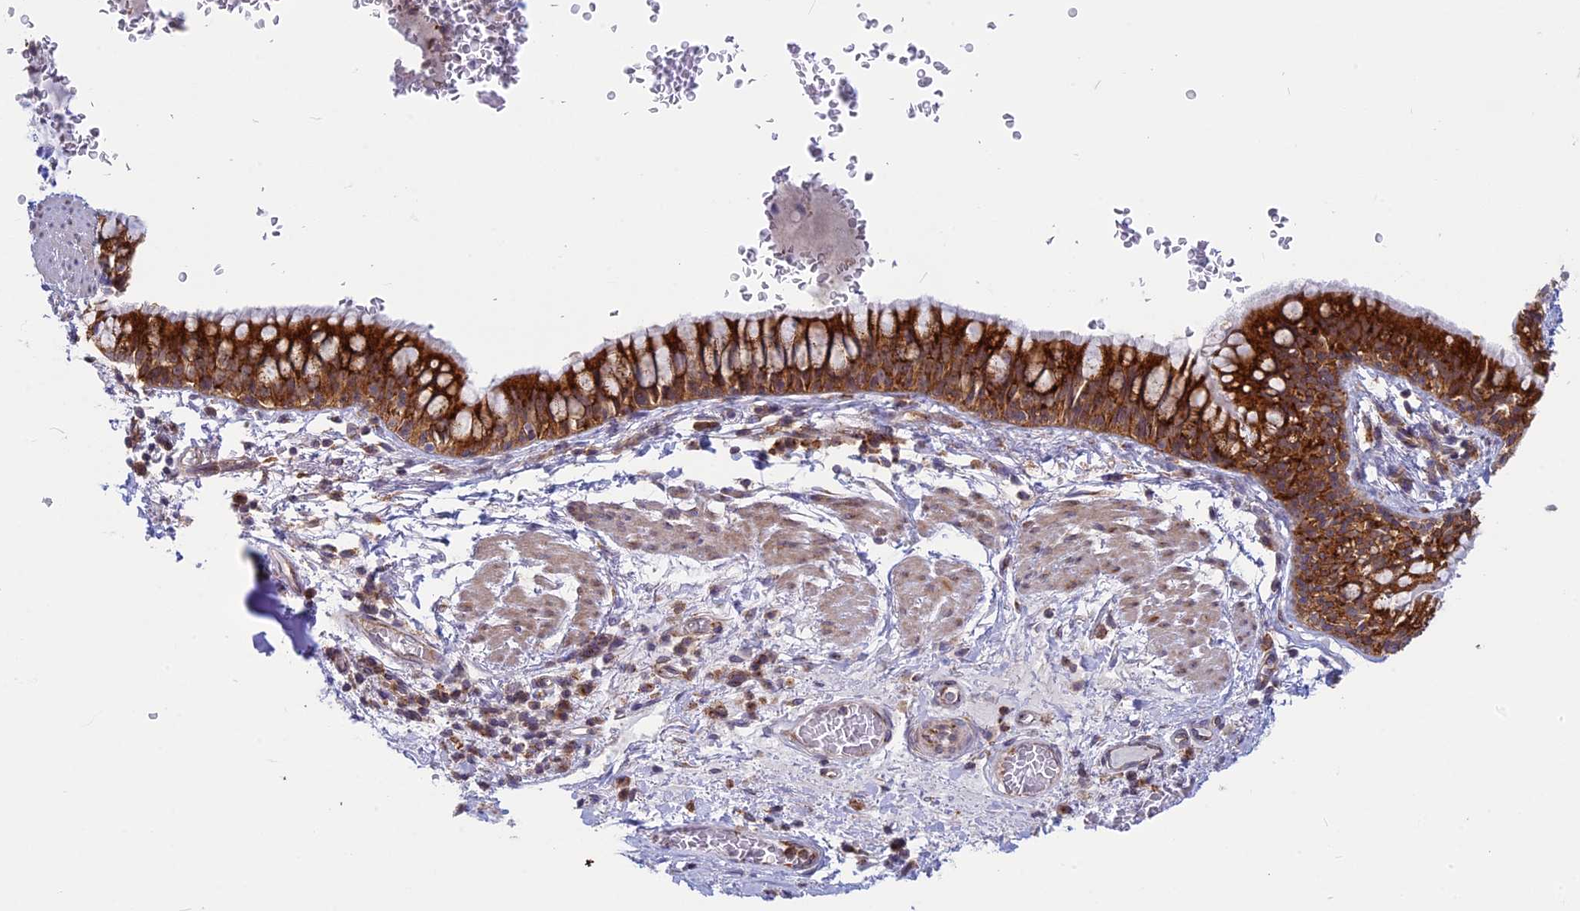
{"staining": {"intensity": "strong", "quantity": ">75%", "location": "cytoplasmic/membranous"}, "tissue": "bronchus", "cell_type": "Respiratory epithelial cells", "image_type": "normal", "snomed": [{"axis": "morphology", "description": "Normal tissue, NOS"}, {"axis": "topography", "description": "Cartilage tissue"}, {"axis": "topography", "description": "Bronchus"}], "caption": "Bronchus stained for a protein (brown) exhibits strong cytoplasmic/membranous positive positivity in about >75% of respiratory epithelial cells.", "gene": "CLINT1", "patient": {"sex": "female", "age": 36}}